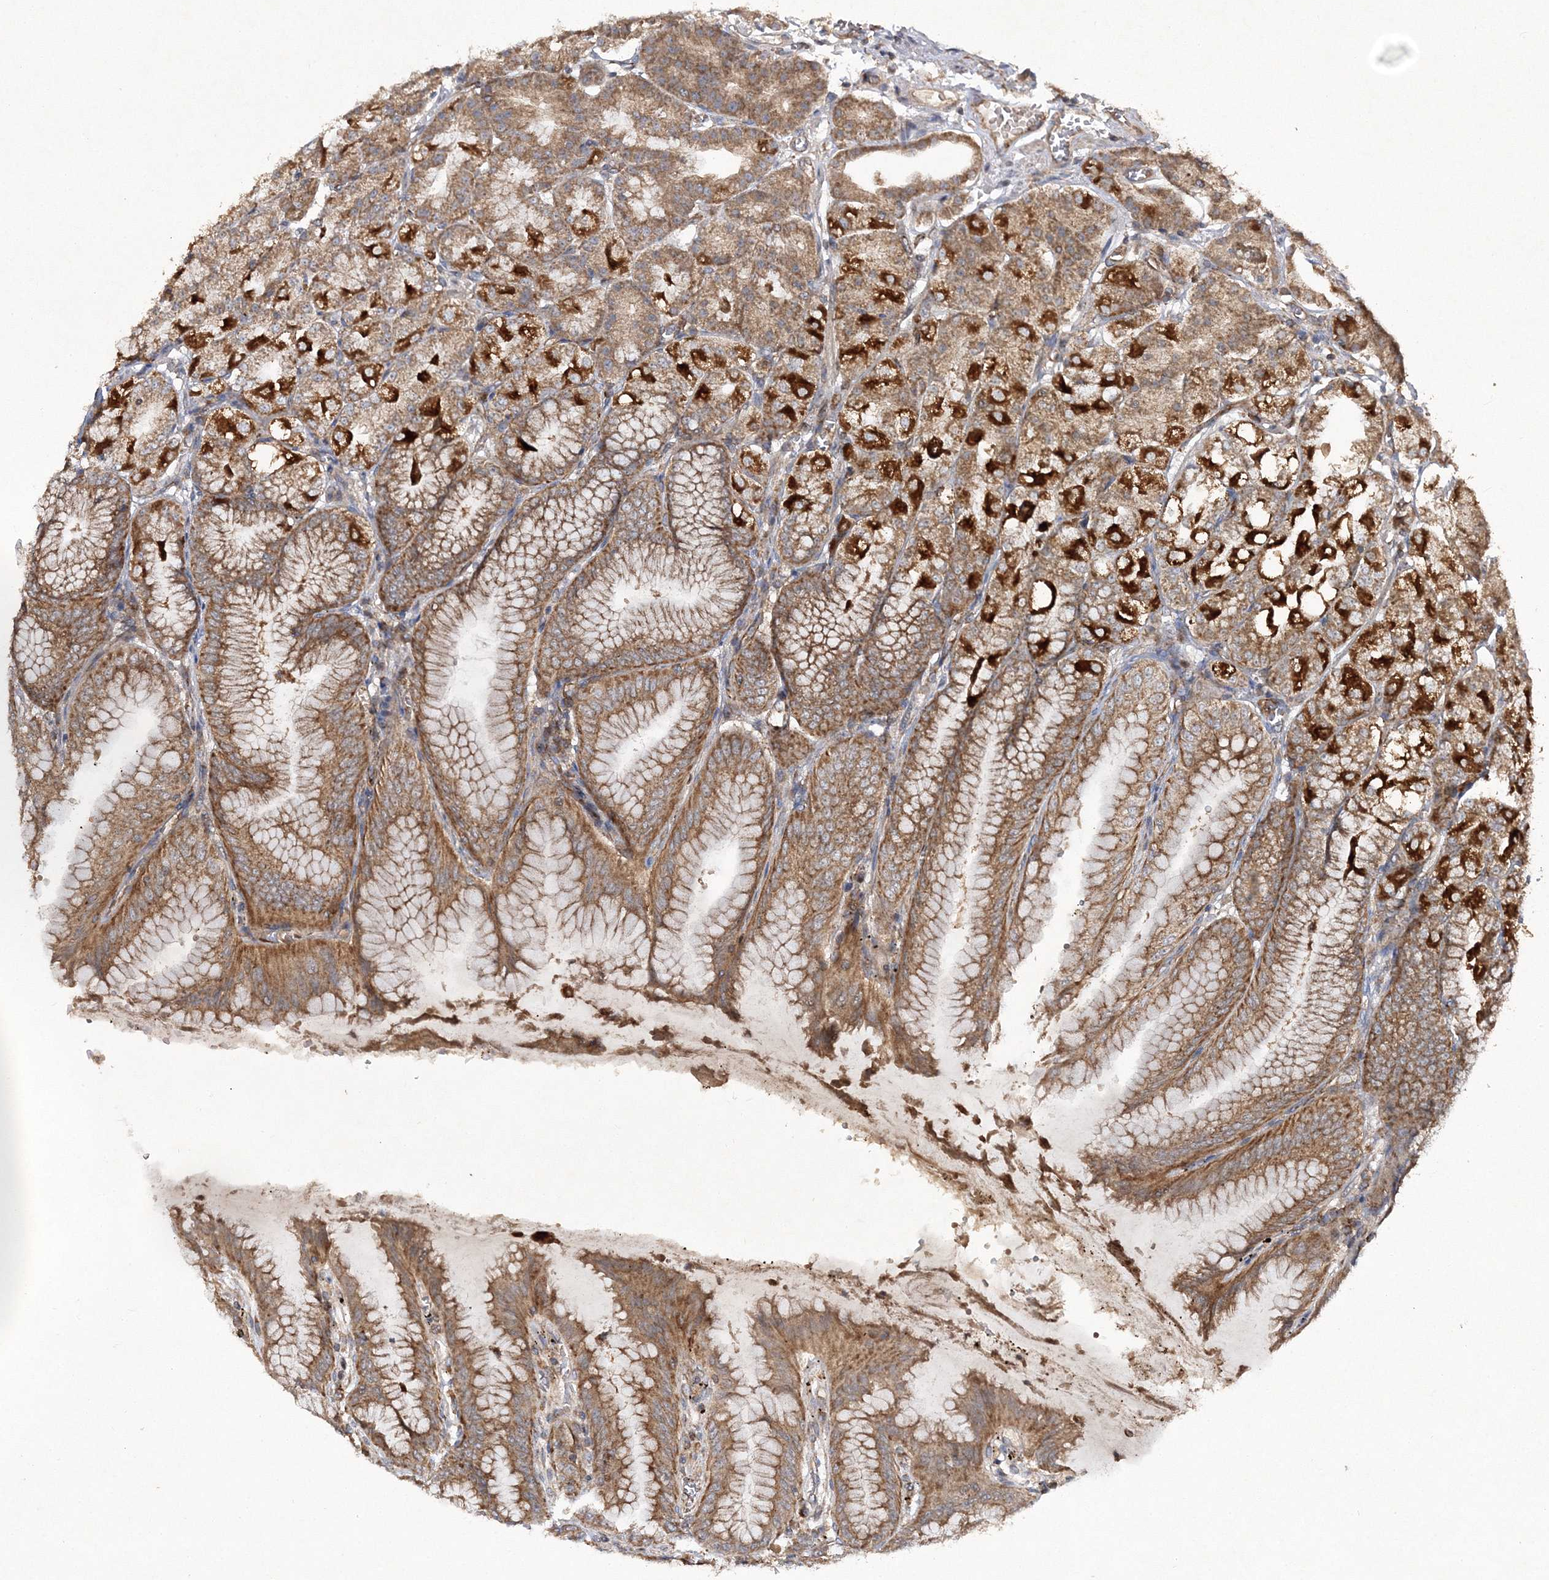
{"staining": {"intensity": "strong", "quantity": ">75%", "location": "cytoplasmic/membranous"}, "tissue": "stomach", "cell_type": "Glandular cells", "image_type": "normal", "snomed": [{"axis": "morphology", "description": "Normal tissue, NOS"}, {"axis": "topography", "description": "Stomach, lower"}], "caption": "Brown immunohistochemical staining in normal stomach shows strong cytoplasmic/membranous expression in approximately >75% of glandular cells. The staining is performed using DAB brown chromogen to label protein expression. The nuclei are counter-stained blue using hematoxylin.", "gene": "DNAJC13", "patient": {"sex": "male", "age": 71}}